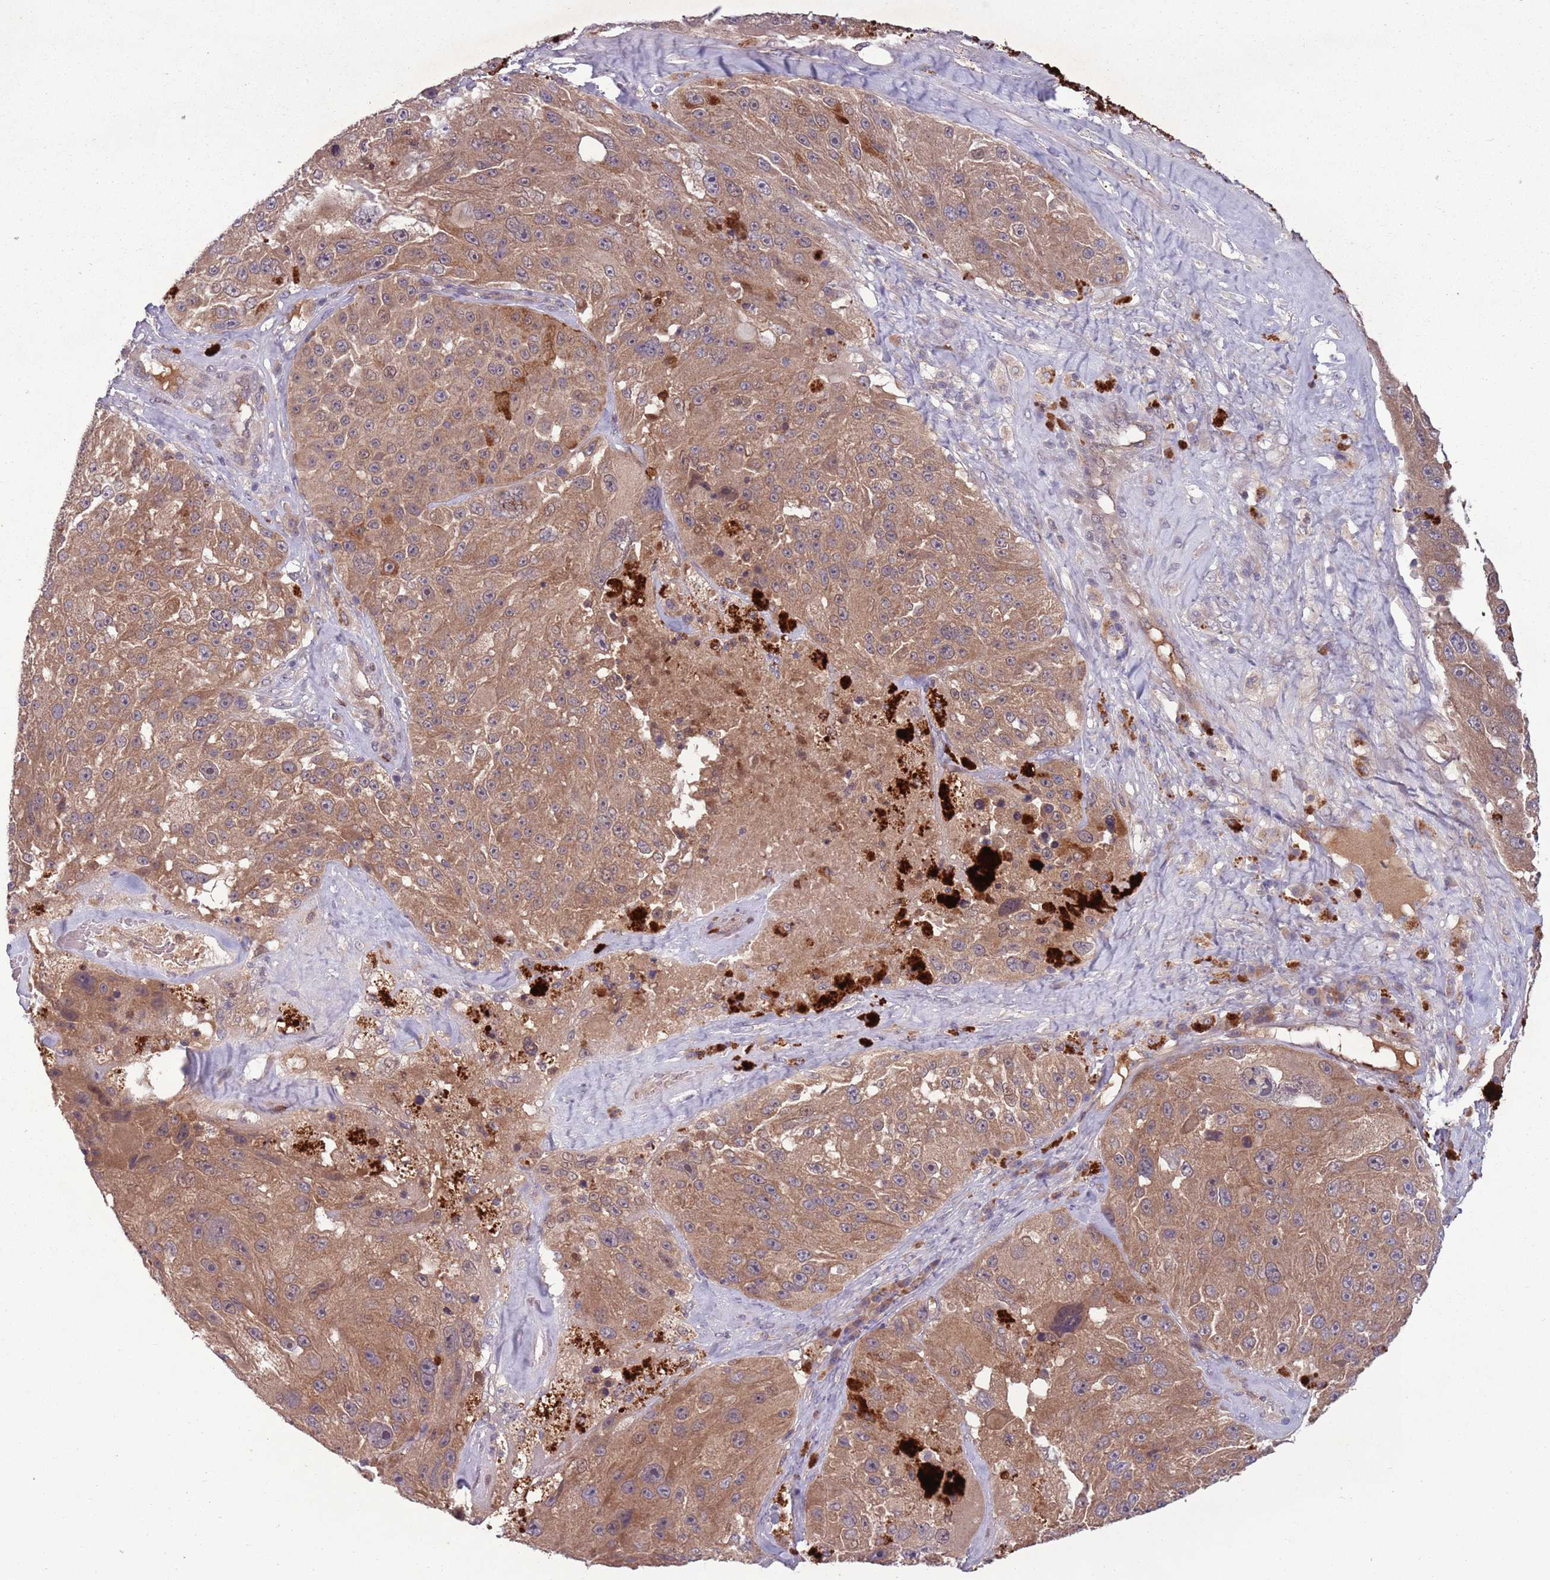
{"staining": {"intensity": "moderate", "quantity": ">75%", "location": "cytoplasmic/membranous"}, "tissue": "melanoma", "cell_type": "Tumor cells", "image_type": "cancer", "snomed": [{"axis": "morphology", "description": "Malignant melanoma, Metastatic site"}, {"axis": "topography", "description": "Lymph node"}], "caption": "There is medium levels of moderate cytoplasmic/membranous expression in tumor cells of malignant melanoma (metastatic site), as demonstrated by immunohistochemical staining (brown color).", "gene": "TYW1", "patient": {"sex": "male", "age": 62}}